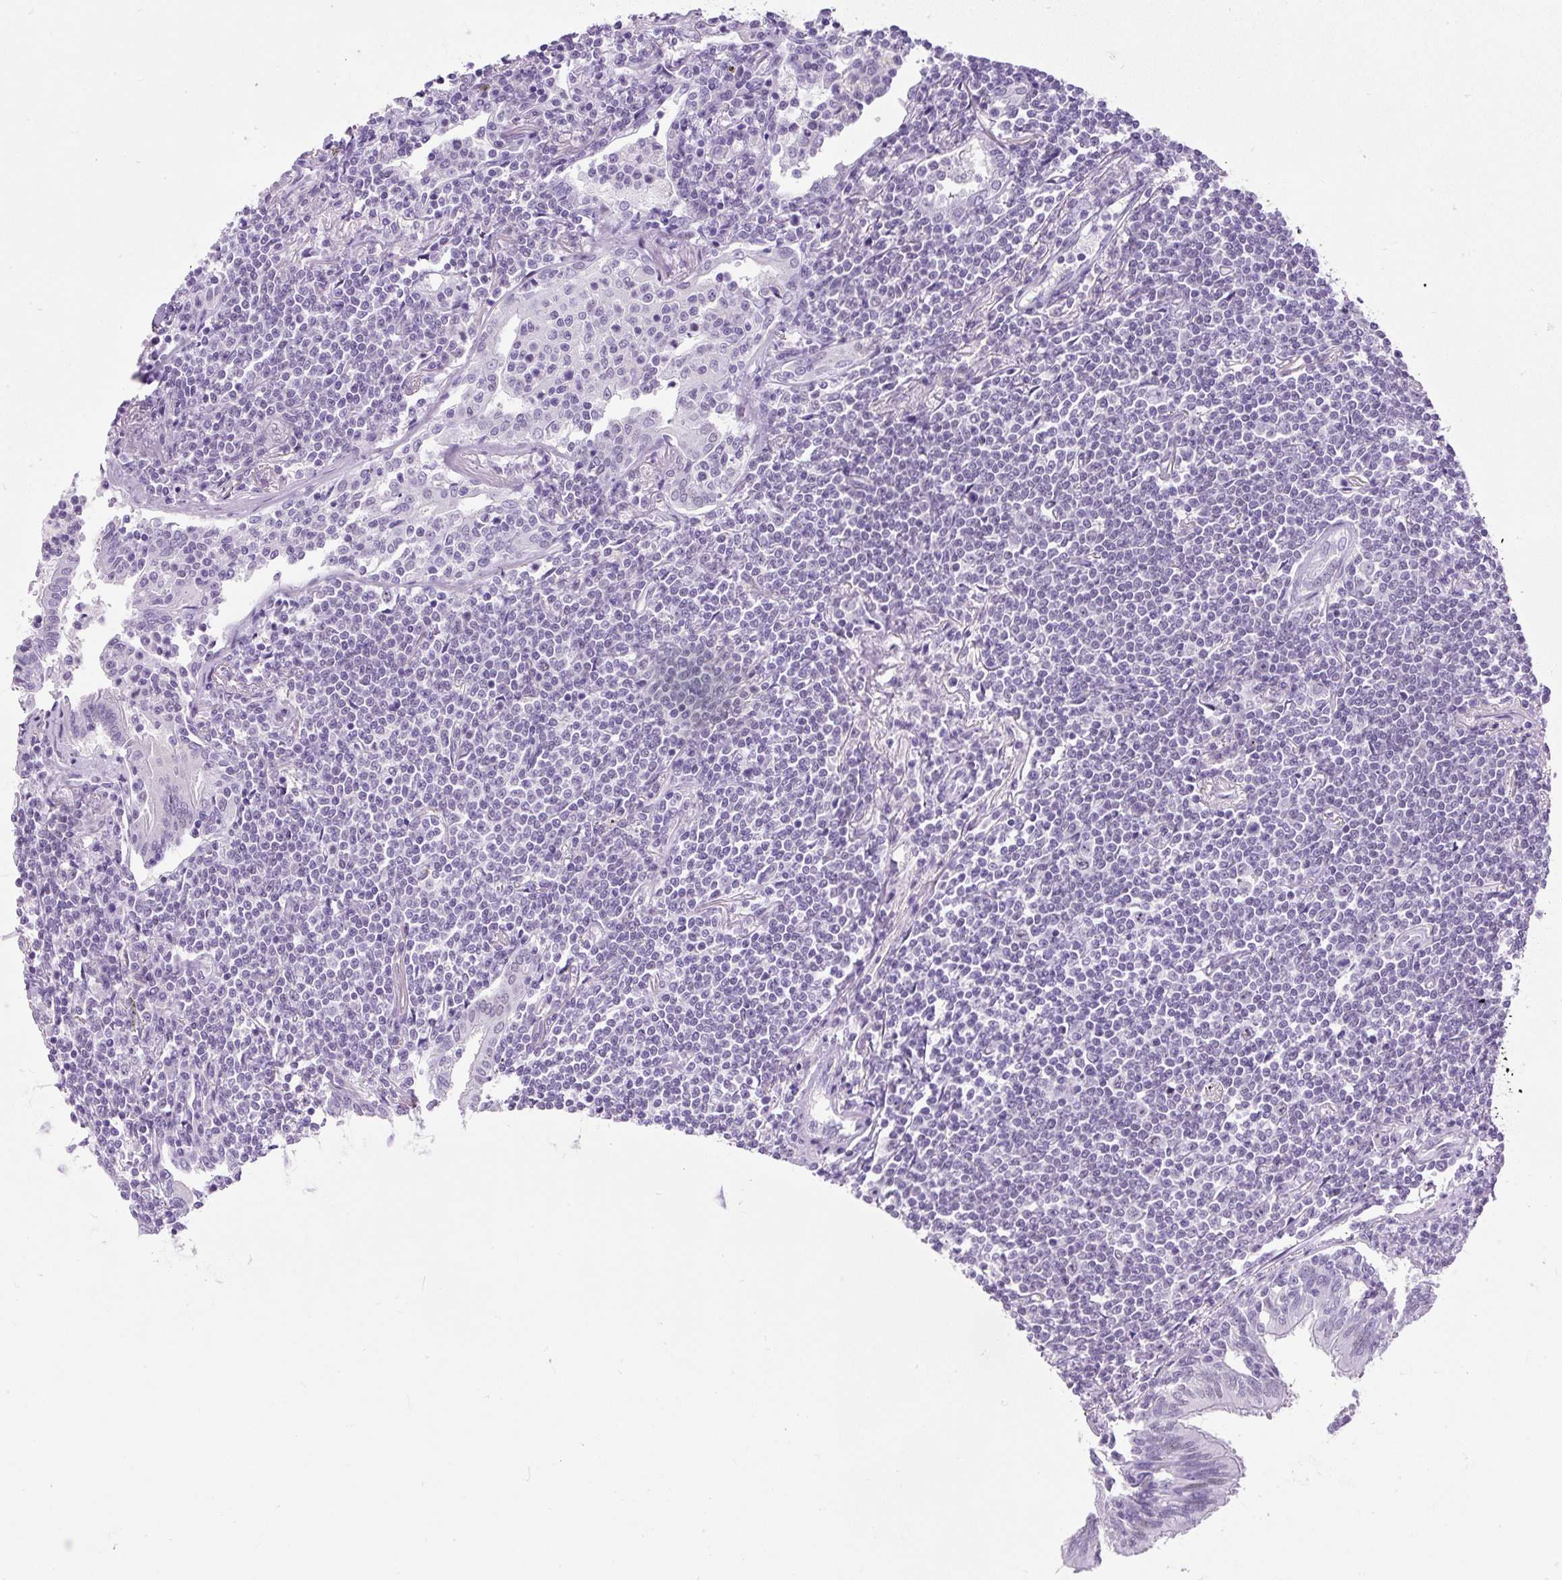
{"staining": {"intensity": "negative", "quantity": "none", "location": "none"}, "tissue": "lymphoma", "cell_type": "Tumor cells", "image_type": "cancer", "snomed": [{"axis": "morphology", "description": "Malignant lymphoma, non-Hodgkin's type, Low grade"}, {"axis": "topography", "description": "Lung"}], "caption": "This micrograph is of malignant lymphoma, non-Hodgkin's type (low-grade) stained with IHC to label a protein in brown with the nuclei are counter-stained blue. There is no positivity in tumor cells. (DAB immunohistochemistry with hematoxylin counter stain).", "gene": "PLCXD2", "patient": {"sex": "female", "age": 71}}